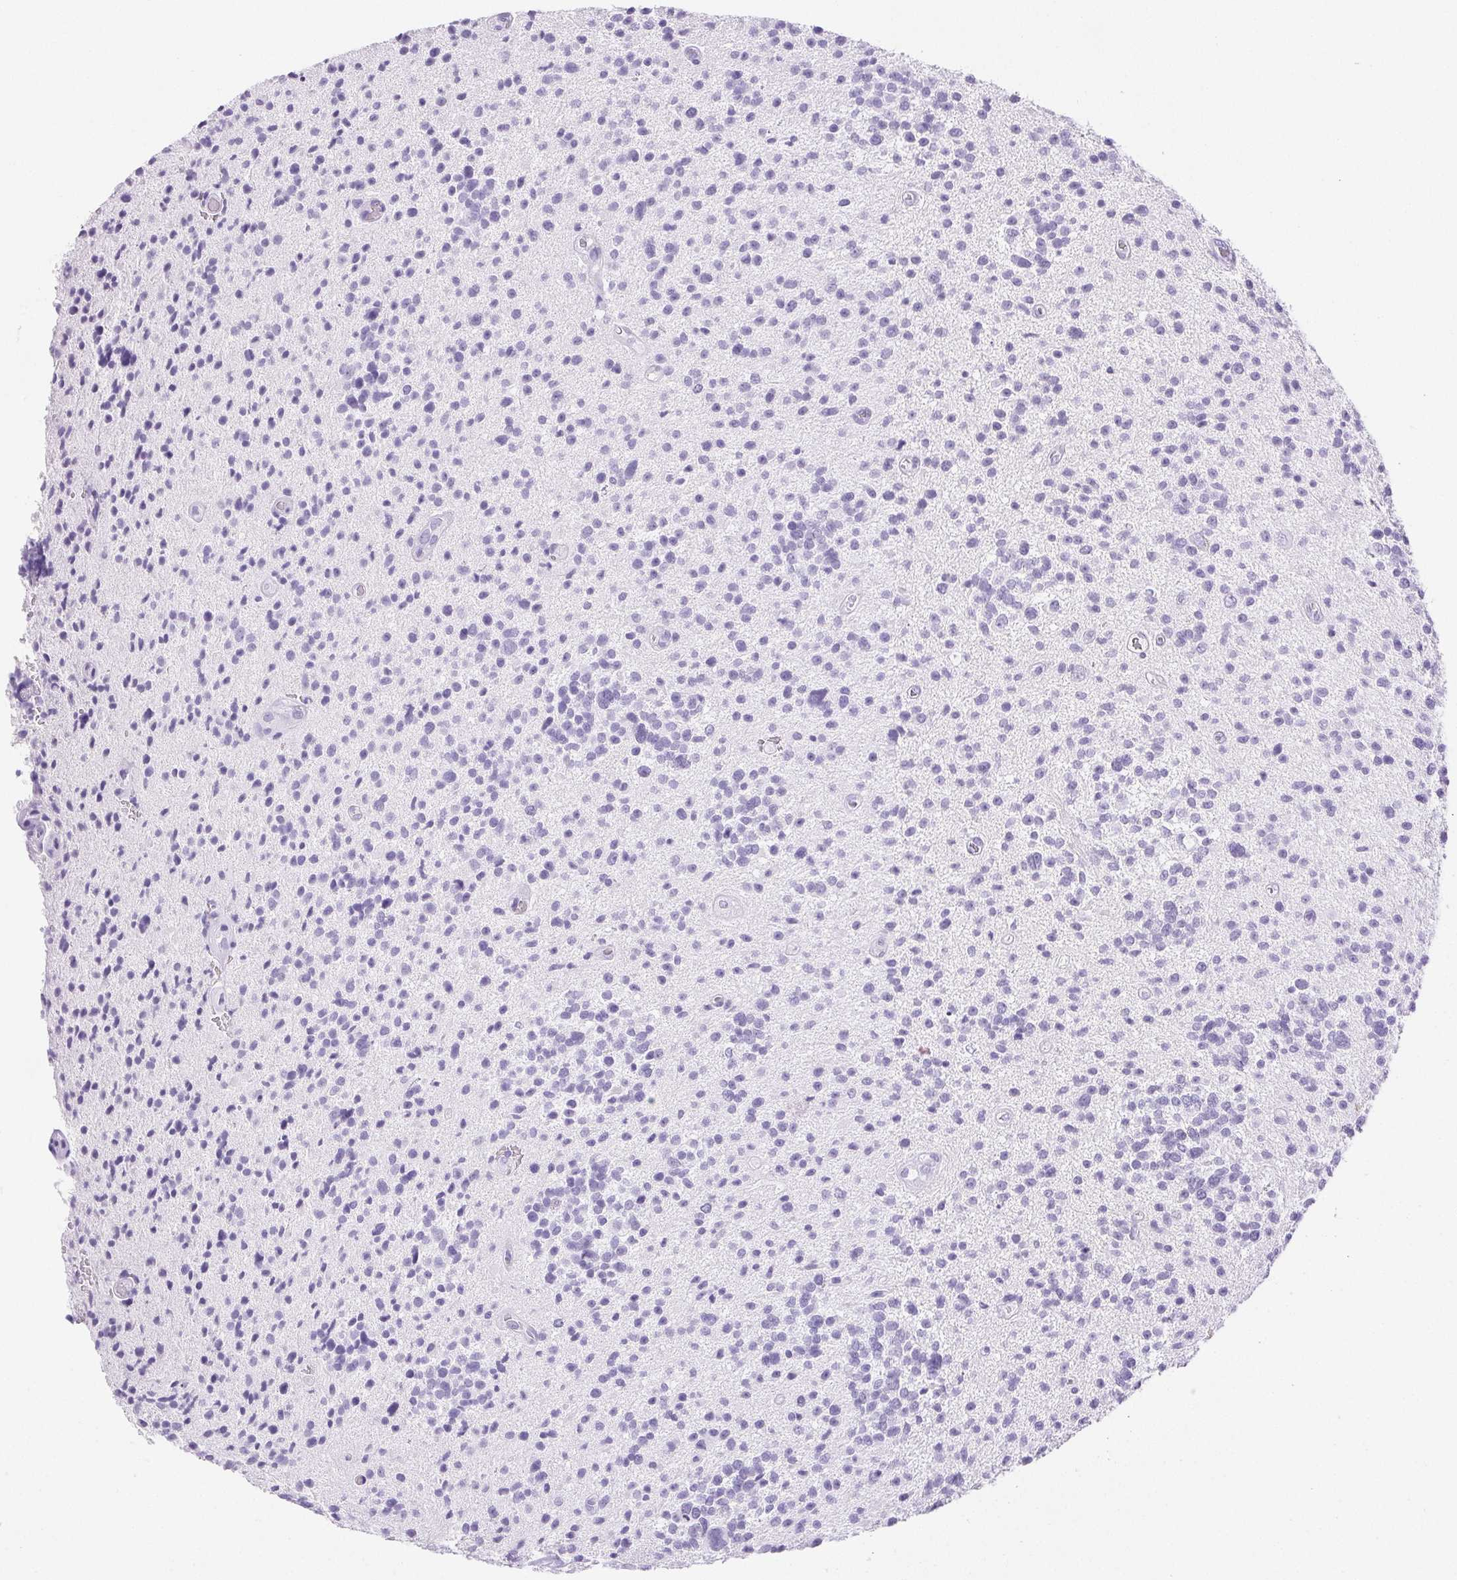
{"staining": {"intensity": "negative", "quantity": "none", "location": "none"}, "tissue": "glioma", "cell_type": "Tumor cells", "image_type": "cancer", "snomed": [{"axis": "morphology", "description": "Glioma, malignant, High grade"}, {"axis": "topography", "description": "Brain"}], "caption": "High magnification brightfield microscopy of malignant glioma (high-grade) stained with DAB (3,3'-diaminobenzidine) (brown) and counterstained with hematoxylin (blue): tumor cells show no significant expression. (DAB immunohistochemistry (IHC) visualized using brightfield microscopy, high magnification).", "gene": "HLA-G", "patient": {"sex": "male", "age": 29}}